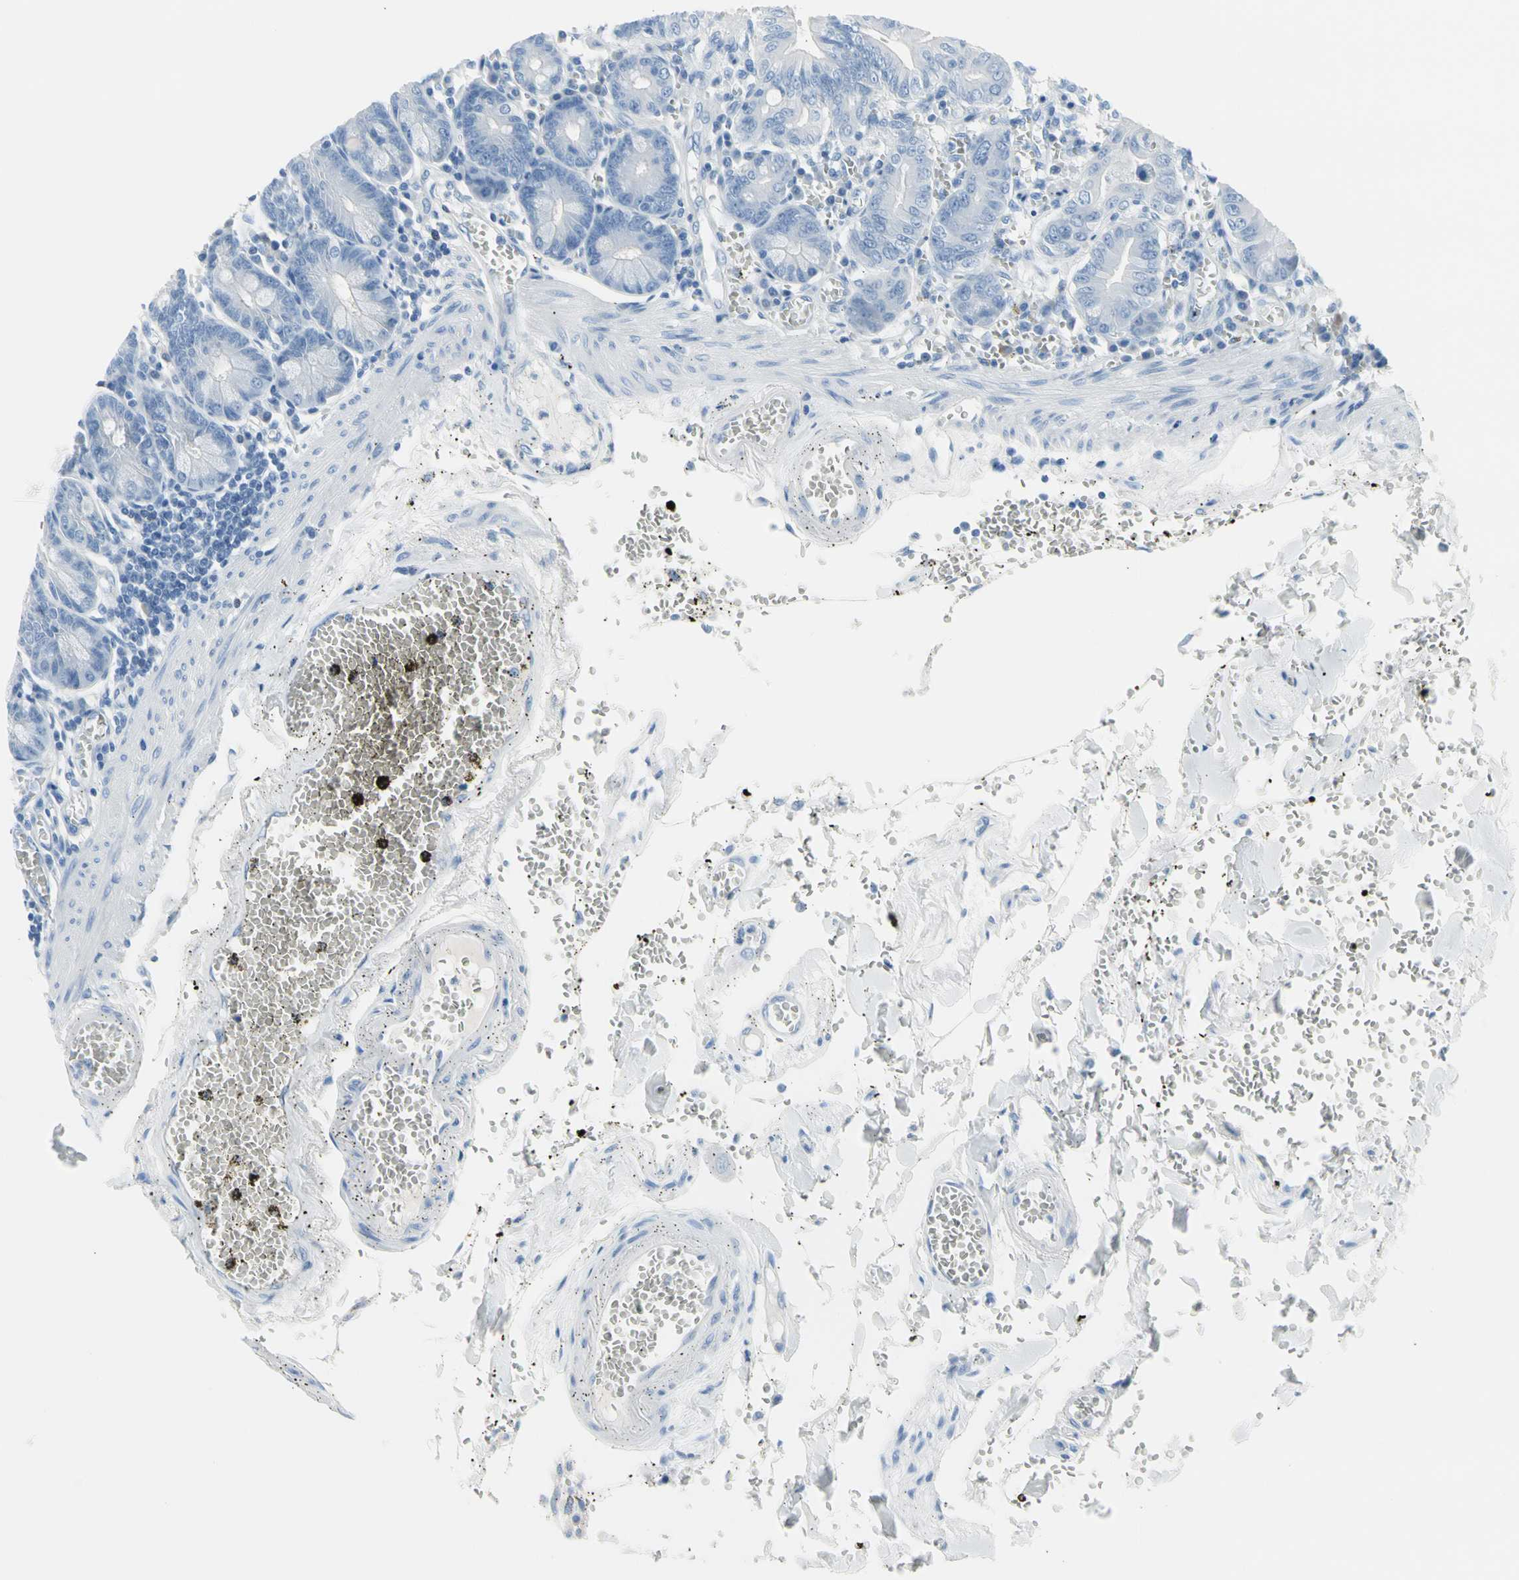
{"staining": {"intensity": "negative", "quantity": "none", "location": "none"}, "tissue": "small intestine", "cell_type": "Glandular cells", "image_type": "normal", "snomed": [{"axis": "morphology", "description": "Normal tissue, NOS"}, {"axis": "topography", "description": "Small intestine"}], "caption": "Glandular cells are negative for protein expression in unremarkable human small intestine.", "gene": "TPO", "patient": {"sex": "male", "age": 71}}